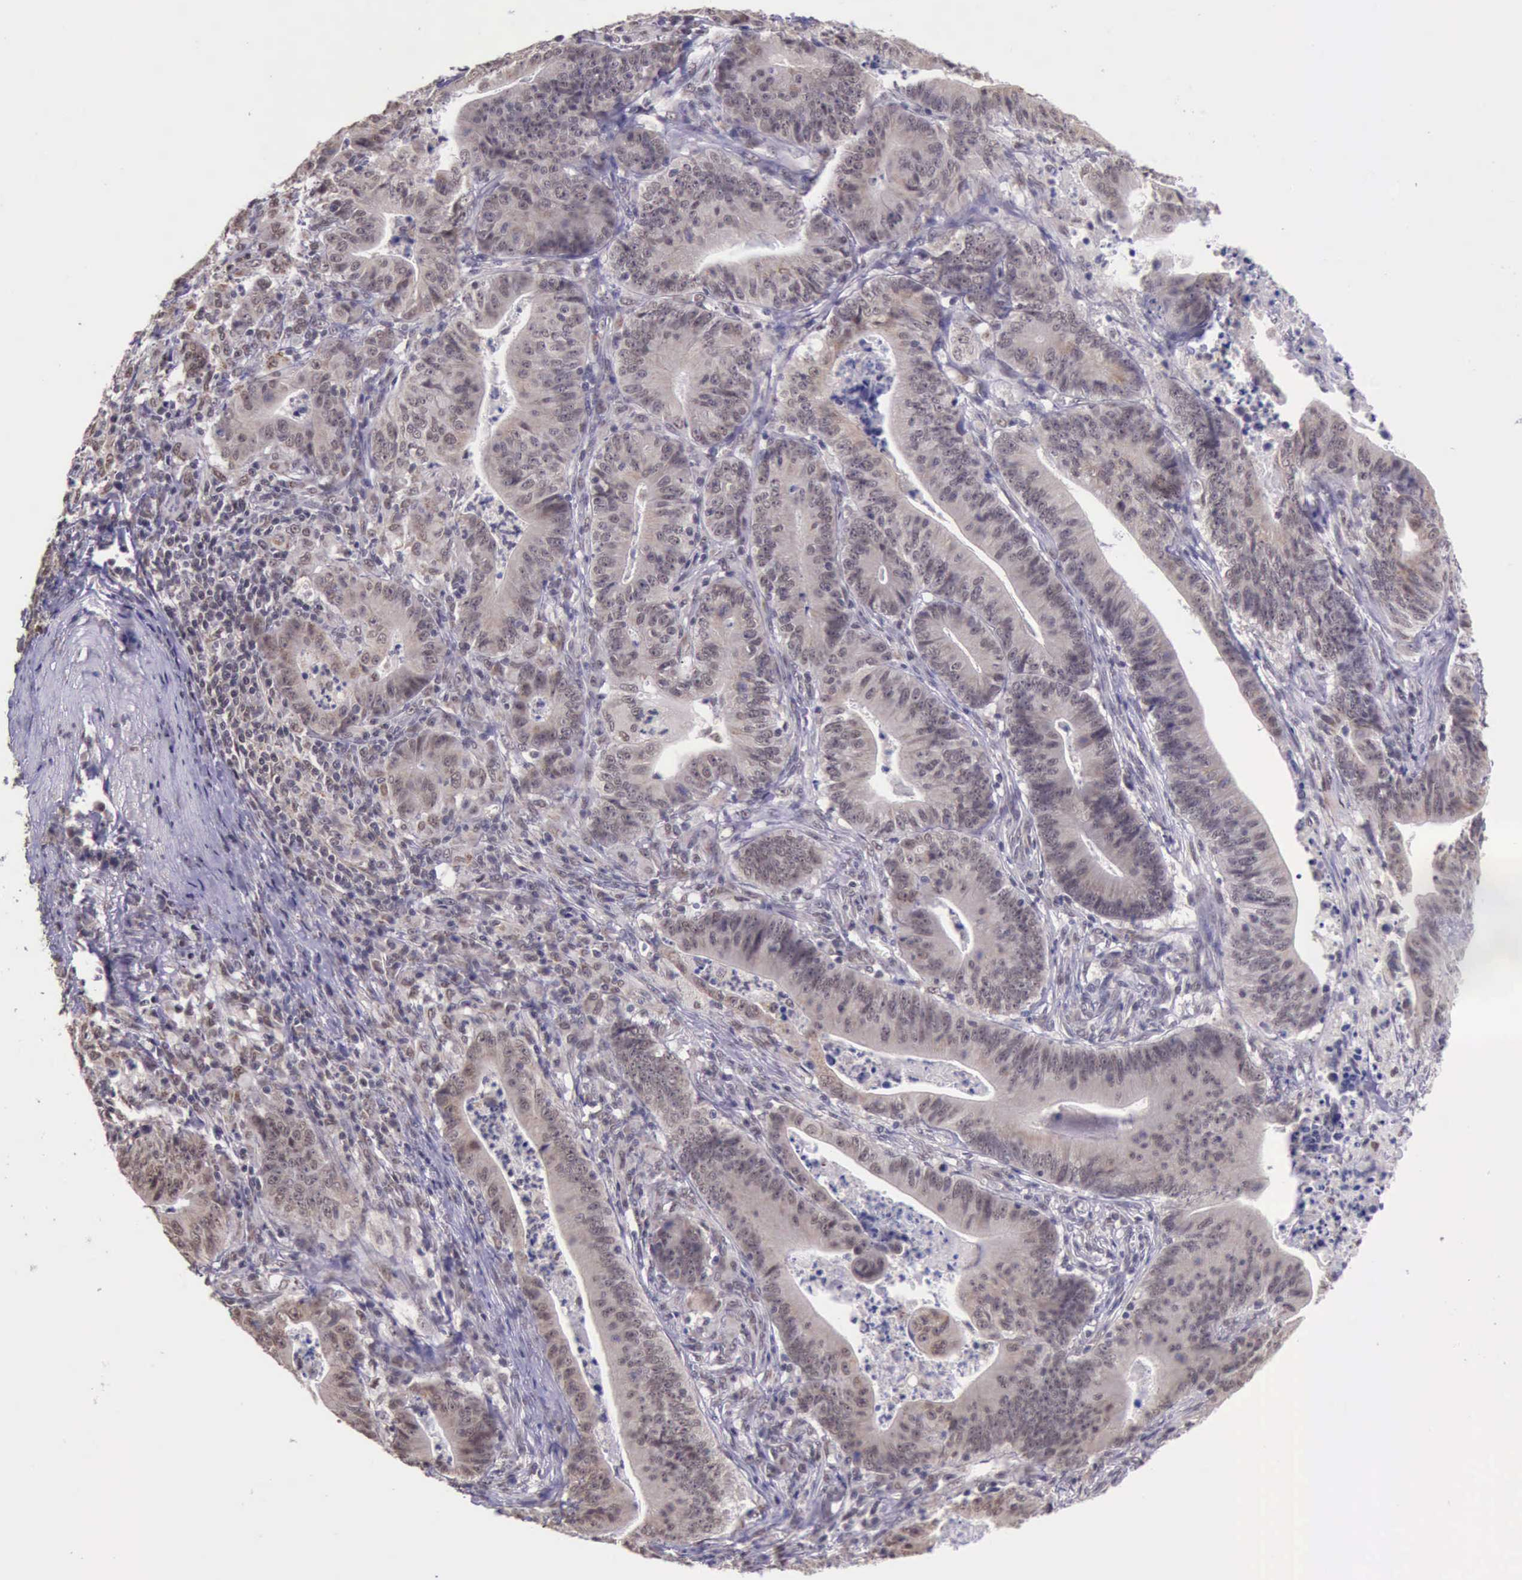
{"staining": {"intensity": "moderate", "quantity": ">75%", "location": "nuclear"}, "tissue": "stomach cancer", "cell_type": "Tumor cells", "image_type": "cancer", "snomed": [{"axis": "morphology", "description": "Adenocarcinoma, NOS"}, {"axis": "topography", "description": "Stomach, lower"}], "caption": "Stomach cancer stained with a brown dye exhibits moderate nuclear positive staining in approximately >75% of tumor cells.", "gene": "PRPF39", "patient": {"sex": "female", "age": 86}}